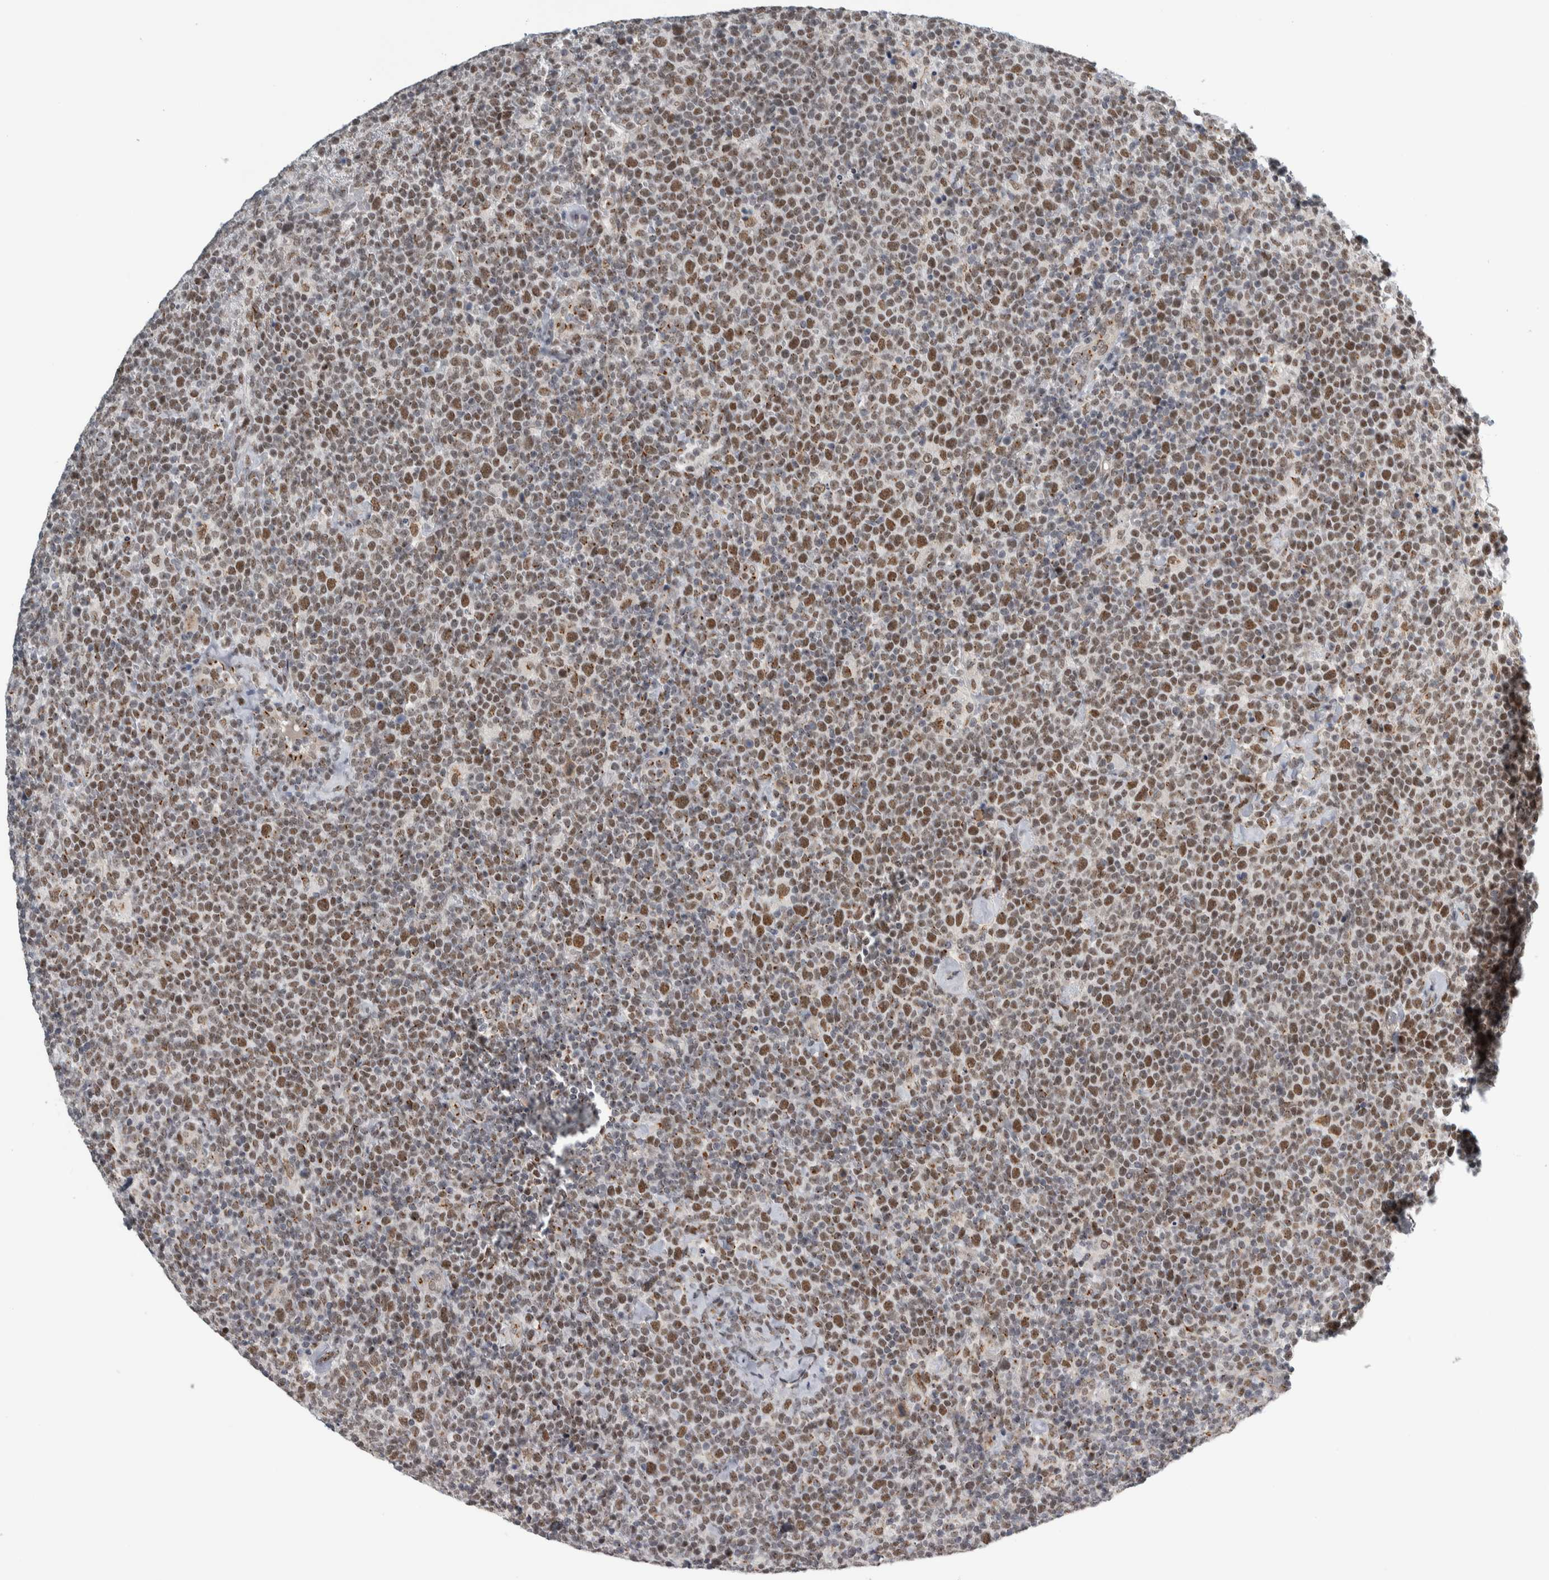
{"staining": {"intensity": "moderate", "quantity": ">75%", "location": "nuclear"}, "tissue": "lymphoma", "cell_type": "Tumor cells", "image_type": "cancer", "snomed": [{"axis": "morphology", "description": "Malignant lymphoma, non-Hodgkin's type, High grade"}, {"axis": "topography", "description": "Lymph node"}], "caption": "Brown immunohistochemical staining in human malignant lymphoma, non-Hodgkin's type (high-grade) displays moderate nuclear expression in approximately >75% of tumor cells.", "gene": "ZMYND8", "patient": {"sex": "male", "age": 61}}